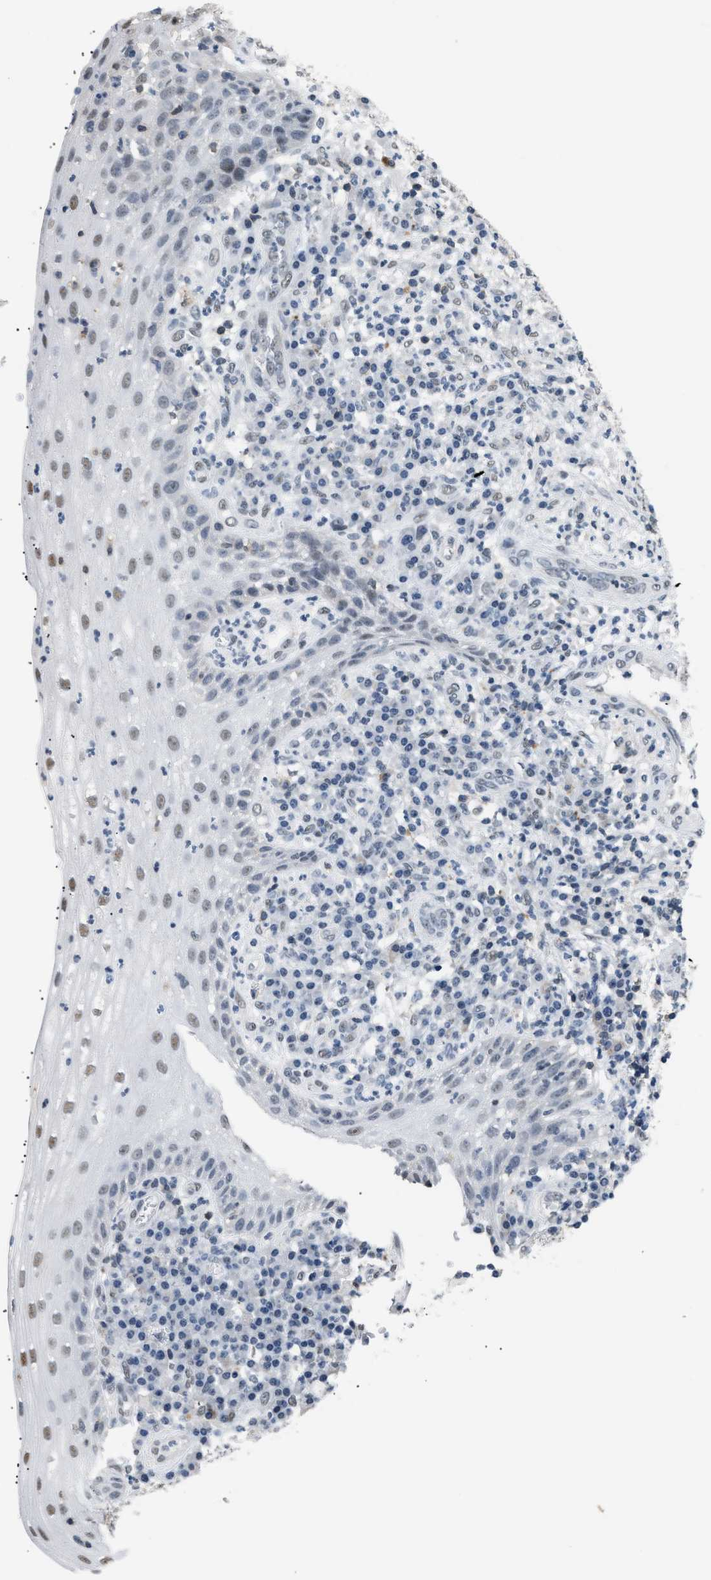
{"staining": {"intensity": "weak", "quantity": "<25%", "location": "nuclear"}, "tissue": "cervical cancer", "cell_type": "Tumor cells", "image_type": "cancer", "snomed": [{"axis": "morphology", "description": "Squamous cell carcinoma, NOS"}, {"axis": "topography", "description": "Cervix"}], "caption": "A histopathology image of cervical squamous cell carcinoma stained for a protein shows no brown staining in tumor cells.", "gene": "KCNC3", "patient": {"sex": "female", "age": 34}}